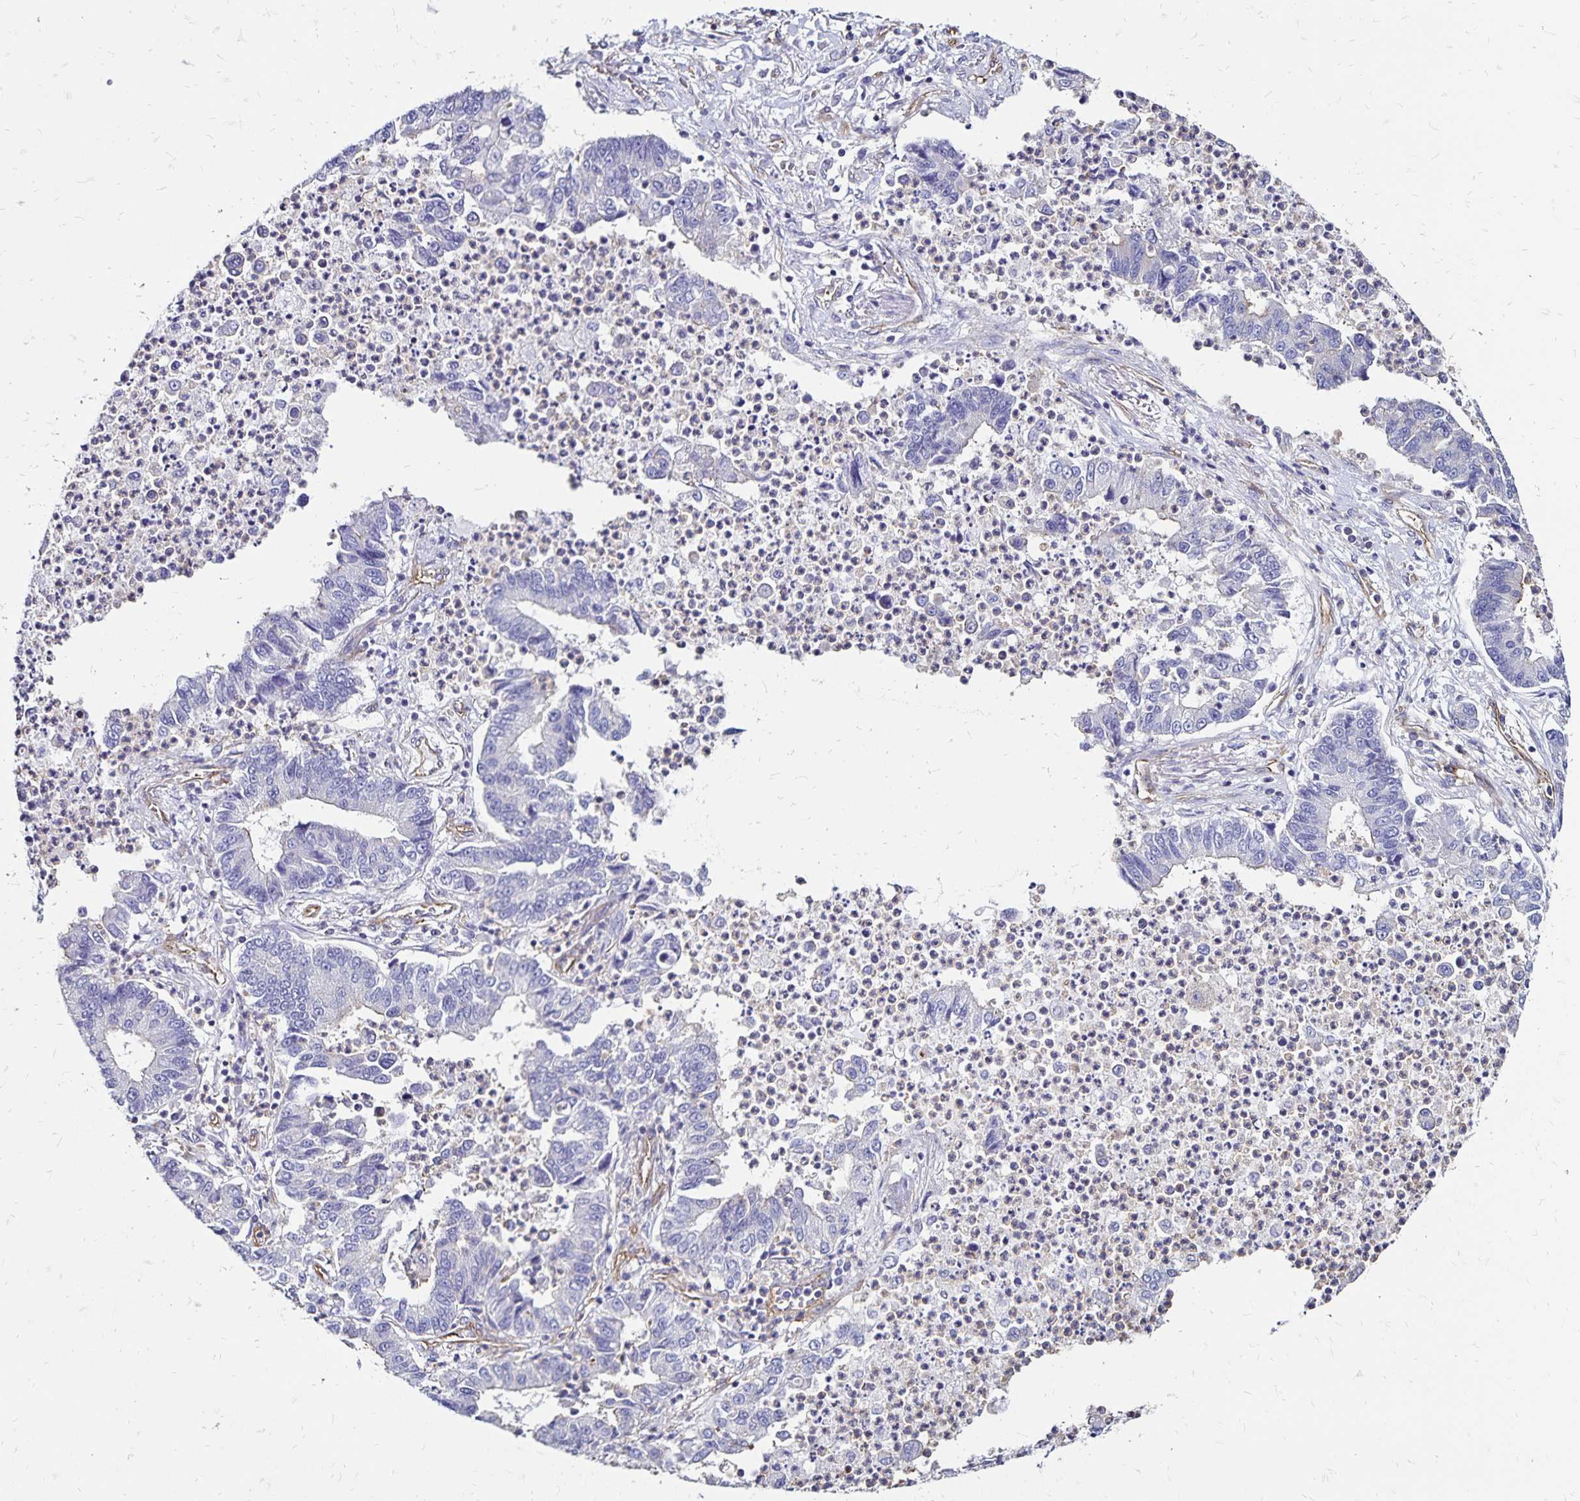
{"staining": {"intensity": "negative", "quantity": "none", "location": "none"}, "tissue": "lung cancer", "cell_type": "Tumor cells", "image_type": "cancer", "snomed": [{"axis": "morphology", "description": "Adenocarcinoma, NOS"}, {"axis": "topography", "description": "Lung"}], "caption": "There is no significant staining in tumor cells of lung cancer.", "gene": "RPRML", "patient": {"sex": "female", "age": 57}}